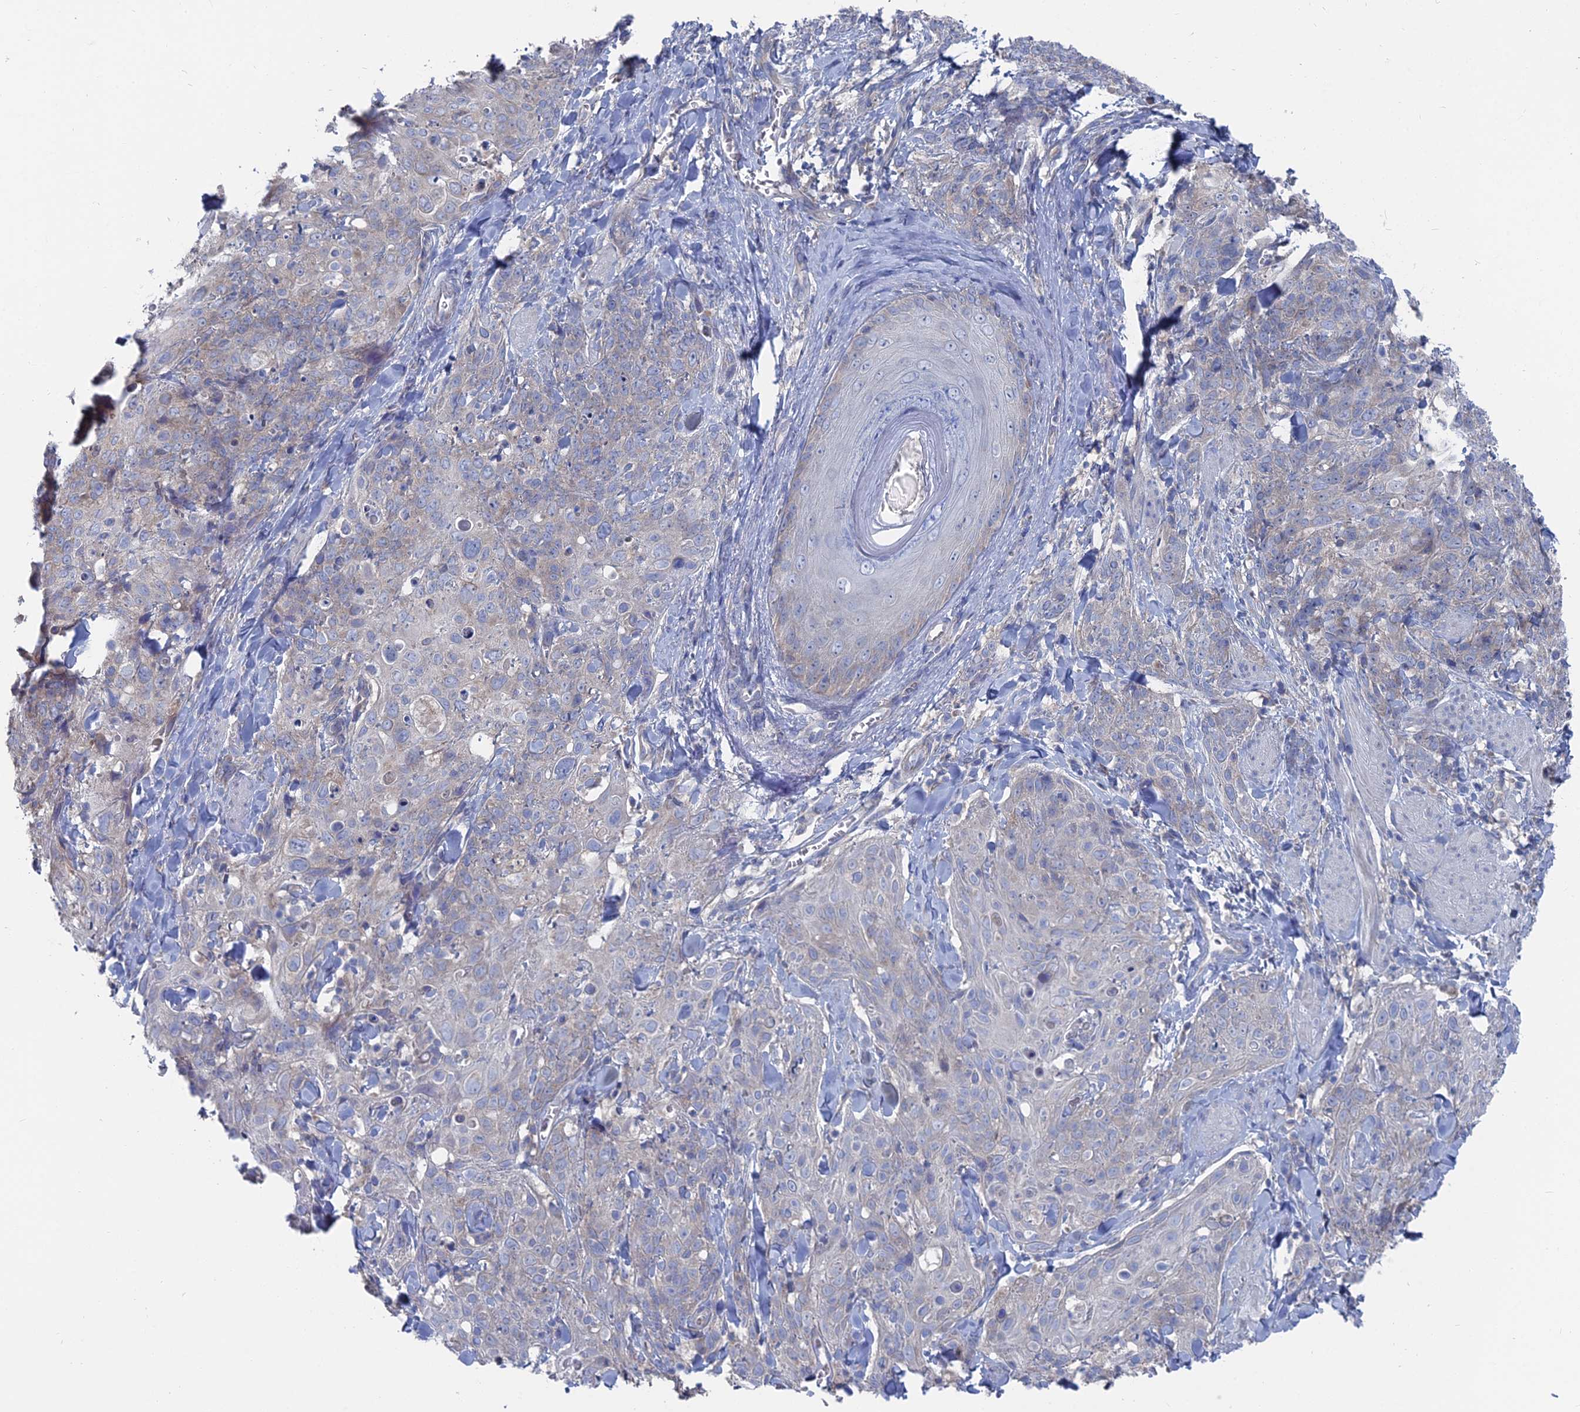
{"staining": {"intensity": "negative", "quantity": "none", "location": "none"}, "tissue": "skin cancer", "cell_type": "Tumor cells", "image_type": "cancer", "snomed": [{"axis": "morphology", "description": "Squamous cell carcinoma, NOS"}, {"axis": "topography", "description": "Skin"}, {"axis": "topography", "description": "Vulva"}], "caption": "Immunohistochemistry image of neoplastic tissue: human squamous cell carcinoma (skin) stained with DAB demonstrates no significant protein staining in tumor cells.", "gene": "CCDC149", "patient": {"sex": "female", "age": 85}}